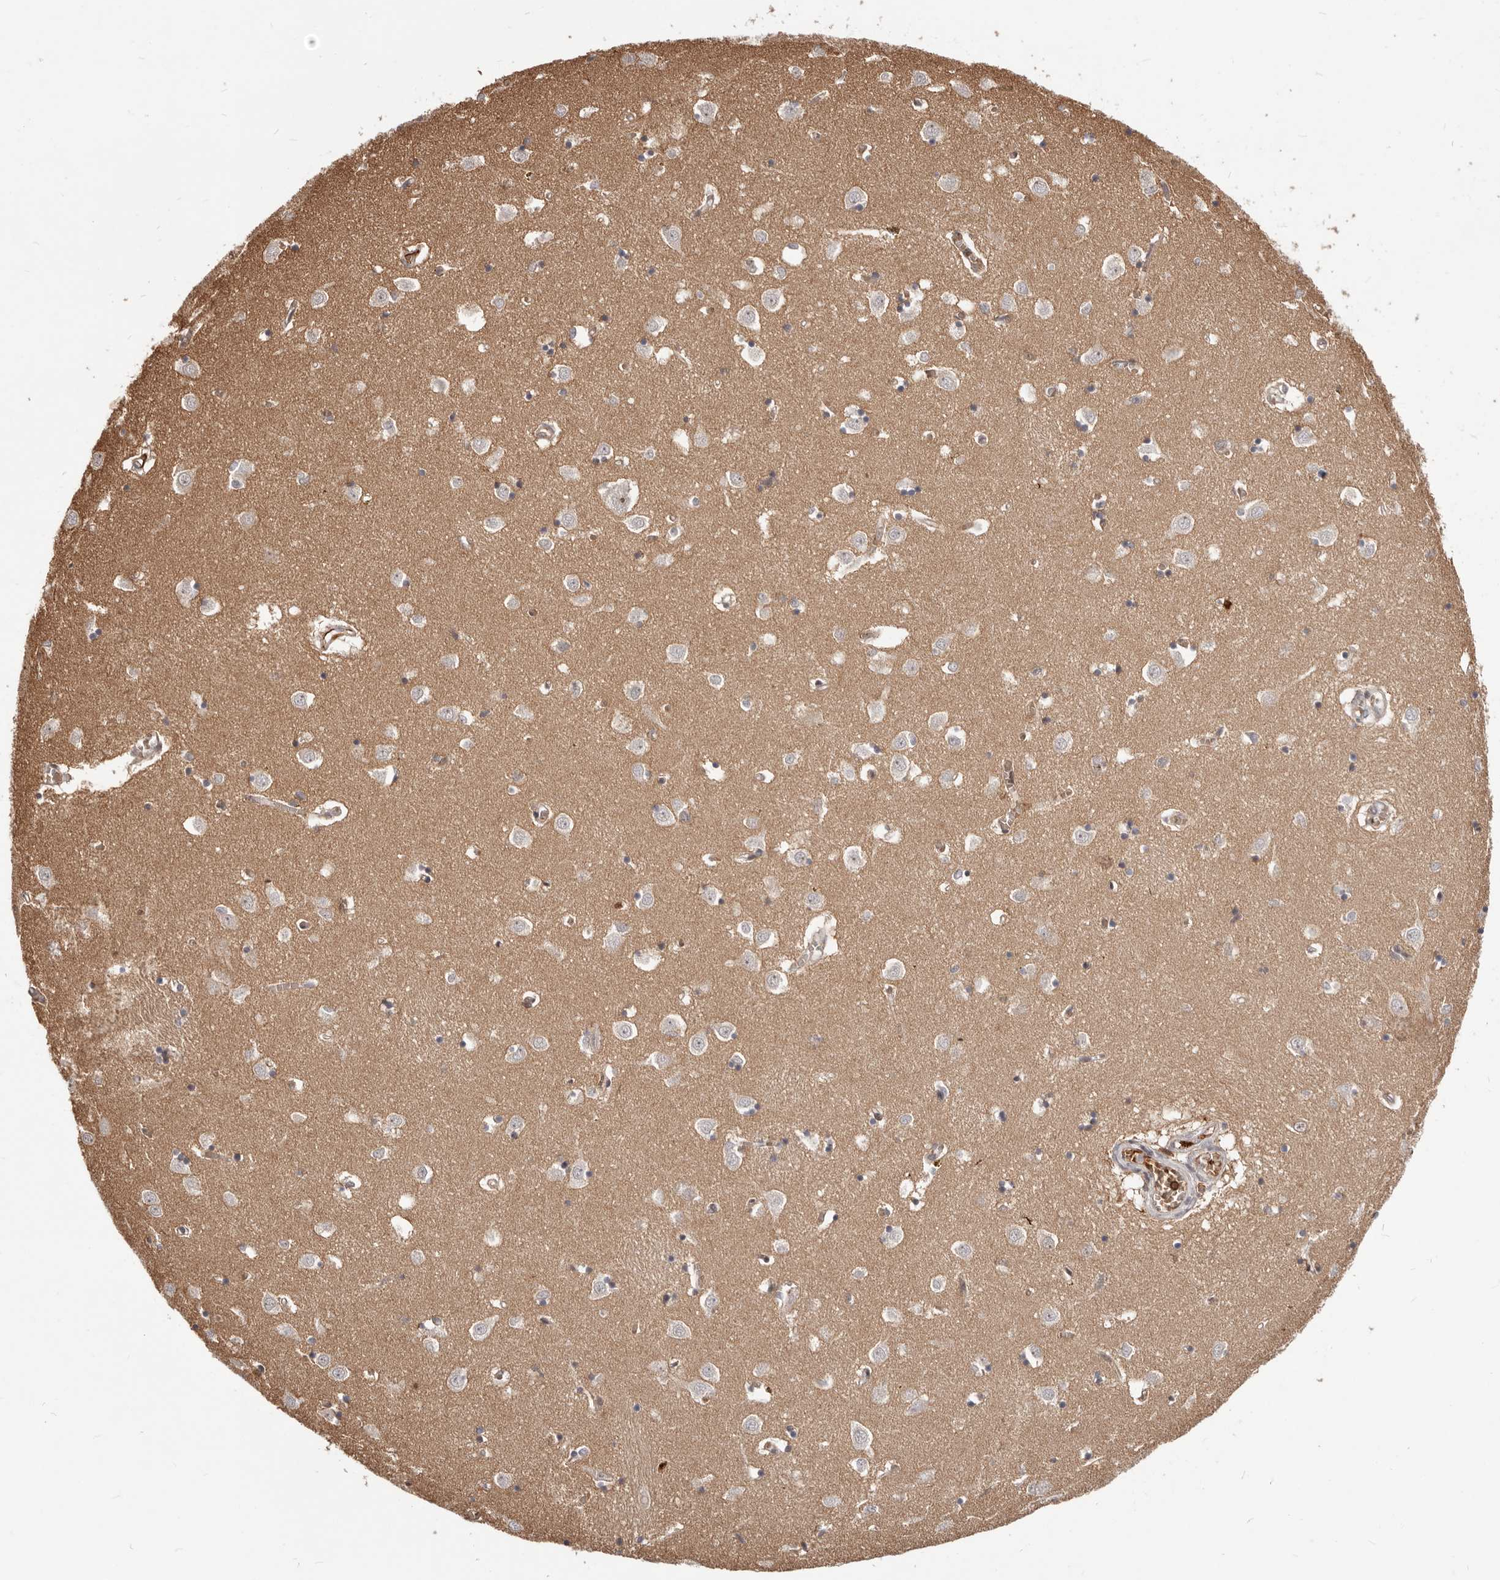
{"staining": {"intensity": "negative", "quantity": "none", "location": "none"}, "tissue": "caudate", "cell_type": "Glial cells", "image_type": "normal", "snomed": [{"axis": "morphology", "description": "Normal tissue, NOS"}, {"axis": "topography", "description": "Lateral ventricle wall"}], "caption": "Immunohistochemistry micrograph of benign human caudate stained for a protein (brown), which exhibits no positivity in glial cells.", "gene": "NCOA3", "patient": {"sex": "male", "age": 70}}